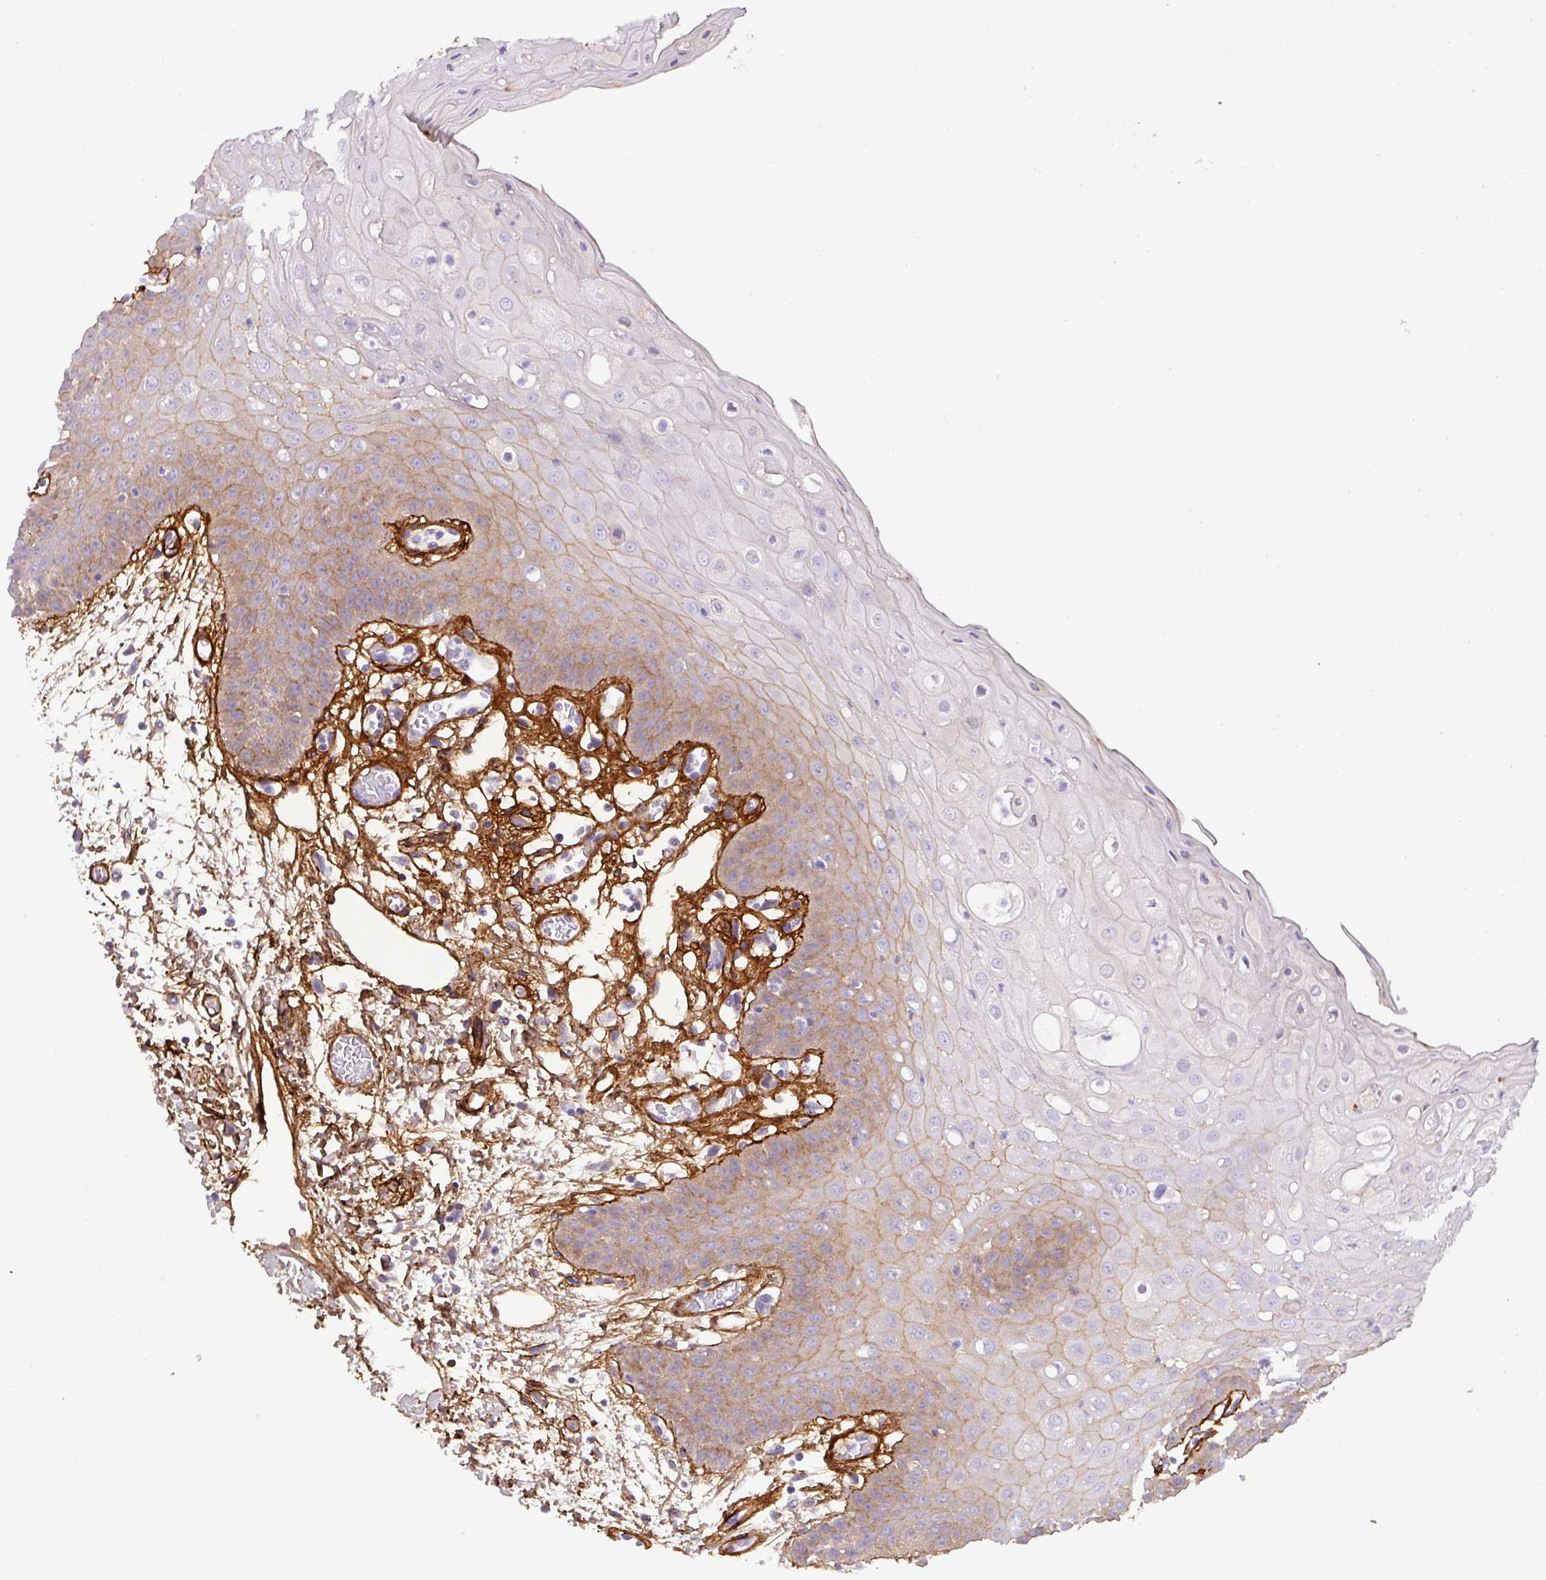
{"staining": {"intensity": "weak", "quantity": "25%-75%", "location": "cytoplasmic/membranous"}, "tissue": "oral mucosa", "cell_type": "Squamous epithelial cells", "image_type": "normal", "snomed": [{"axis": "morphology", "description": "Normal tissue, NOS"}, {"axis": "topography", "description": "Oral tissue"}, {"axis": "topography", "description": "Tounge, NOS"}], "caption": "The histopathology image shows a brown stain indicating the presence of a protein in the cytoplasmic/membranous of squamous epithelial cells in oral mucosa.", "gene": "PARD6G", "patient": {"sex": "female", "age": 59}}